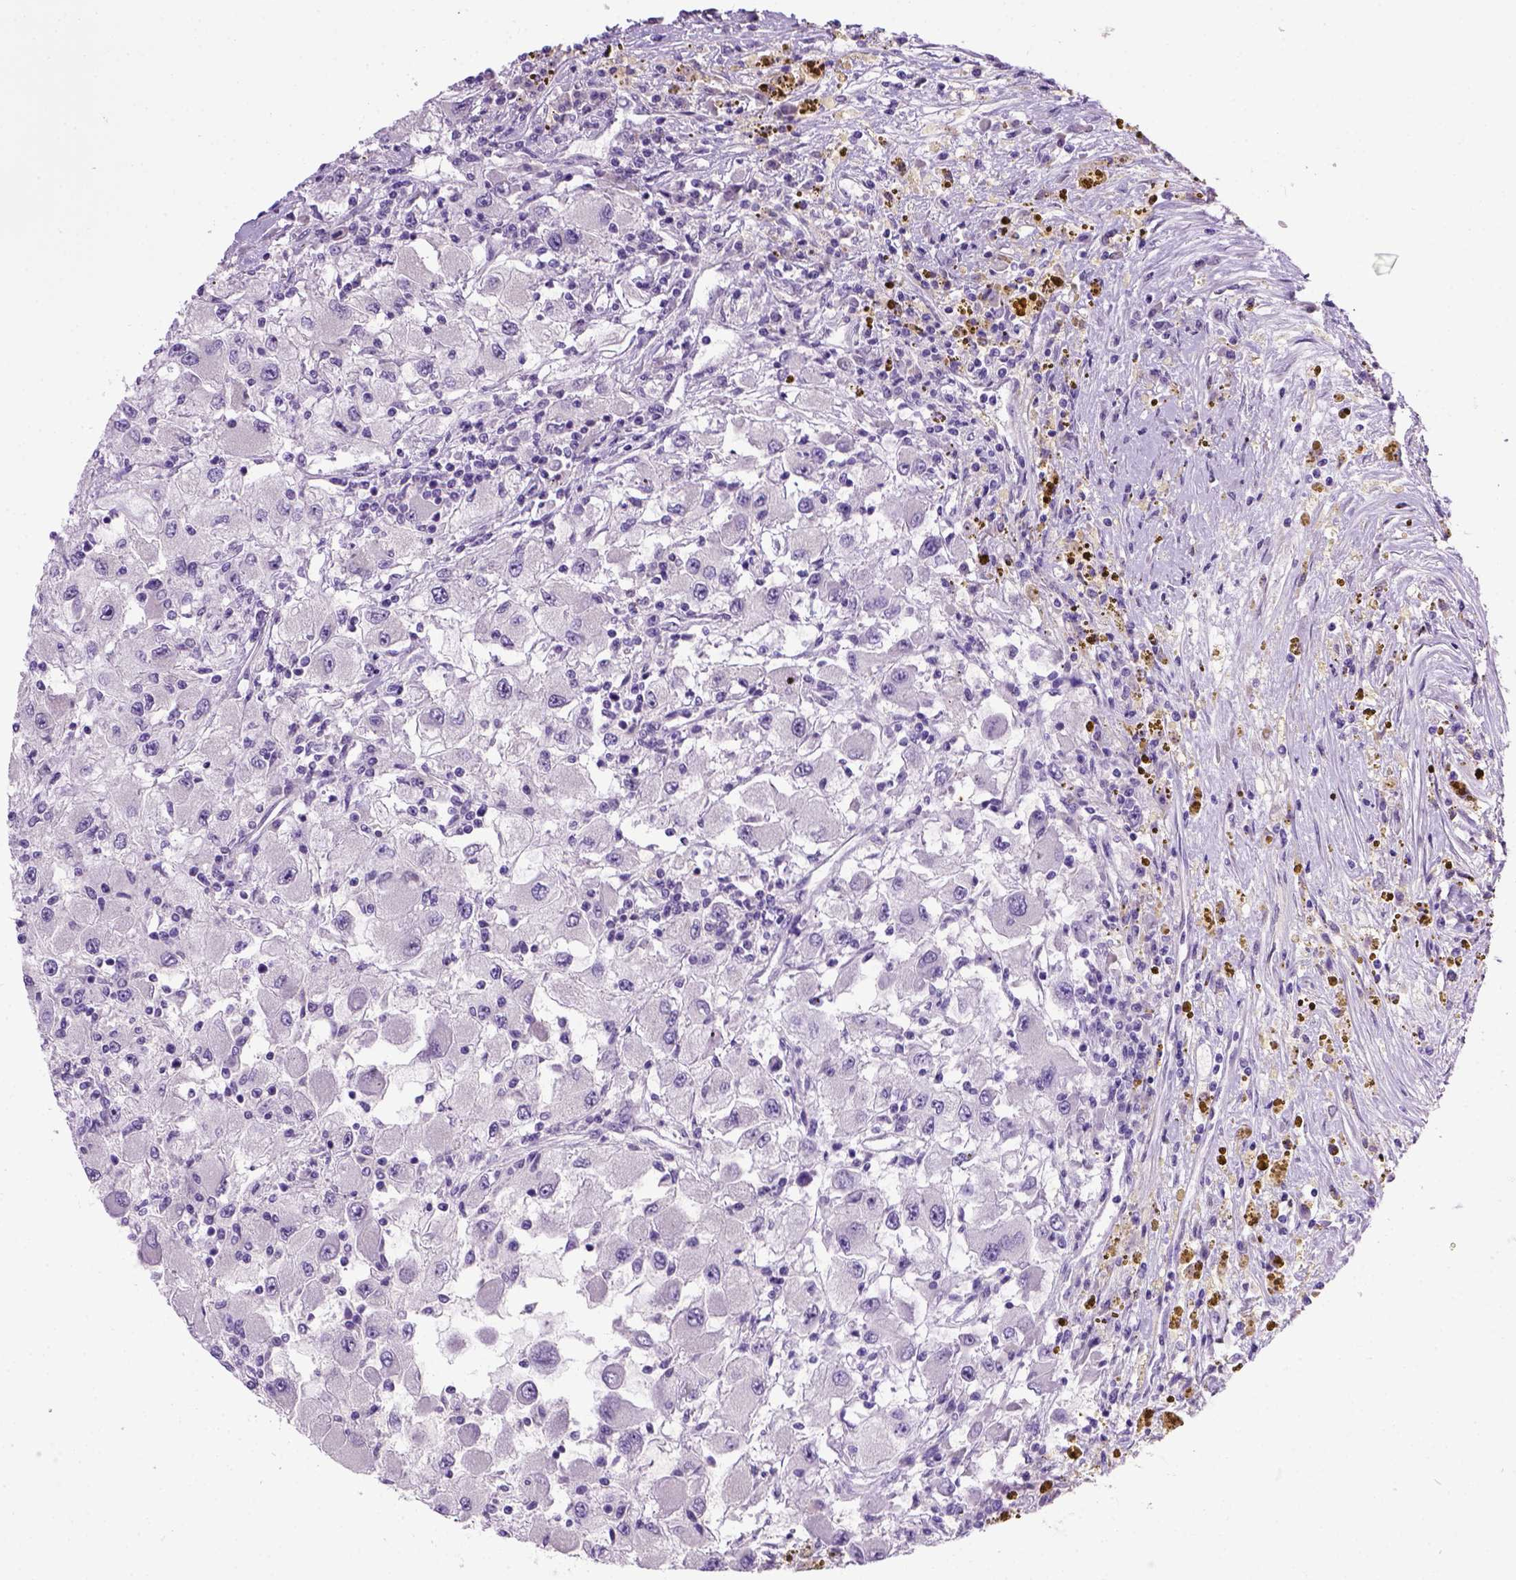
{"staining": {"intensity": "negative", "quantity": "none", "location": "none"}, "tissue": "renal cancer", "cell_type": "Tumor cells", "image_type": "cancer", "snomed": [{"axis": "morphology", "description": "Adenocarcinoma, NOS"}, {"axis": "topography", "description": "Kidney"}], "caption": "DAB immunohistochemical staining of human renal cancer (adenocarcinoma) reveals no significant staining in tumor cells.", "gene": "CDH1", "patient": {"sex": "female", "age": 67}}